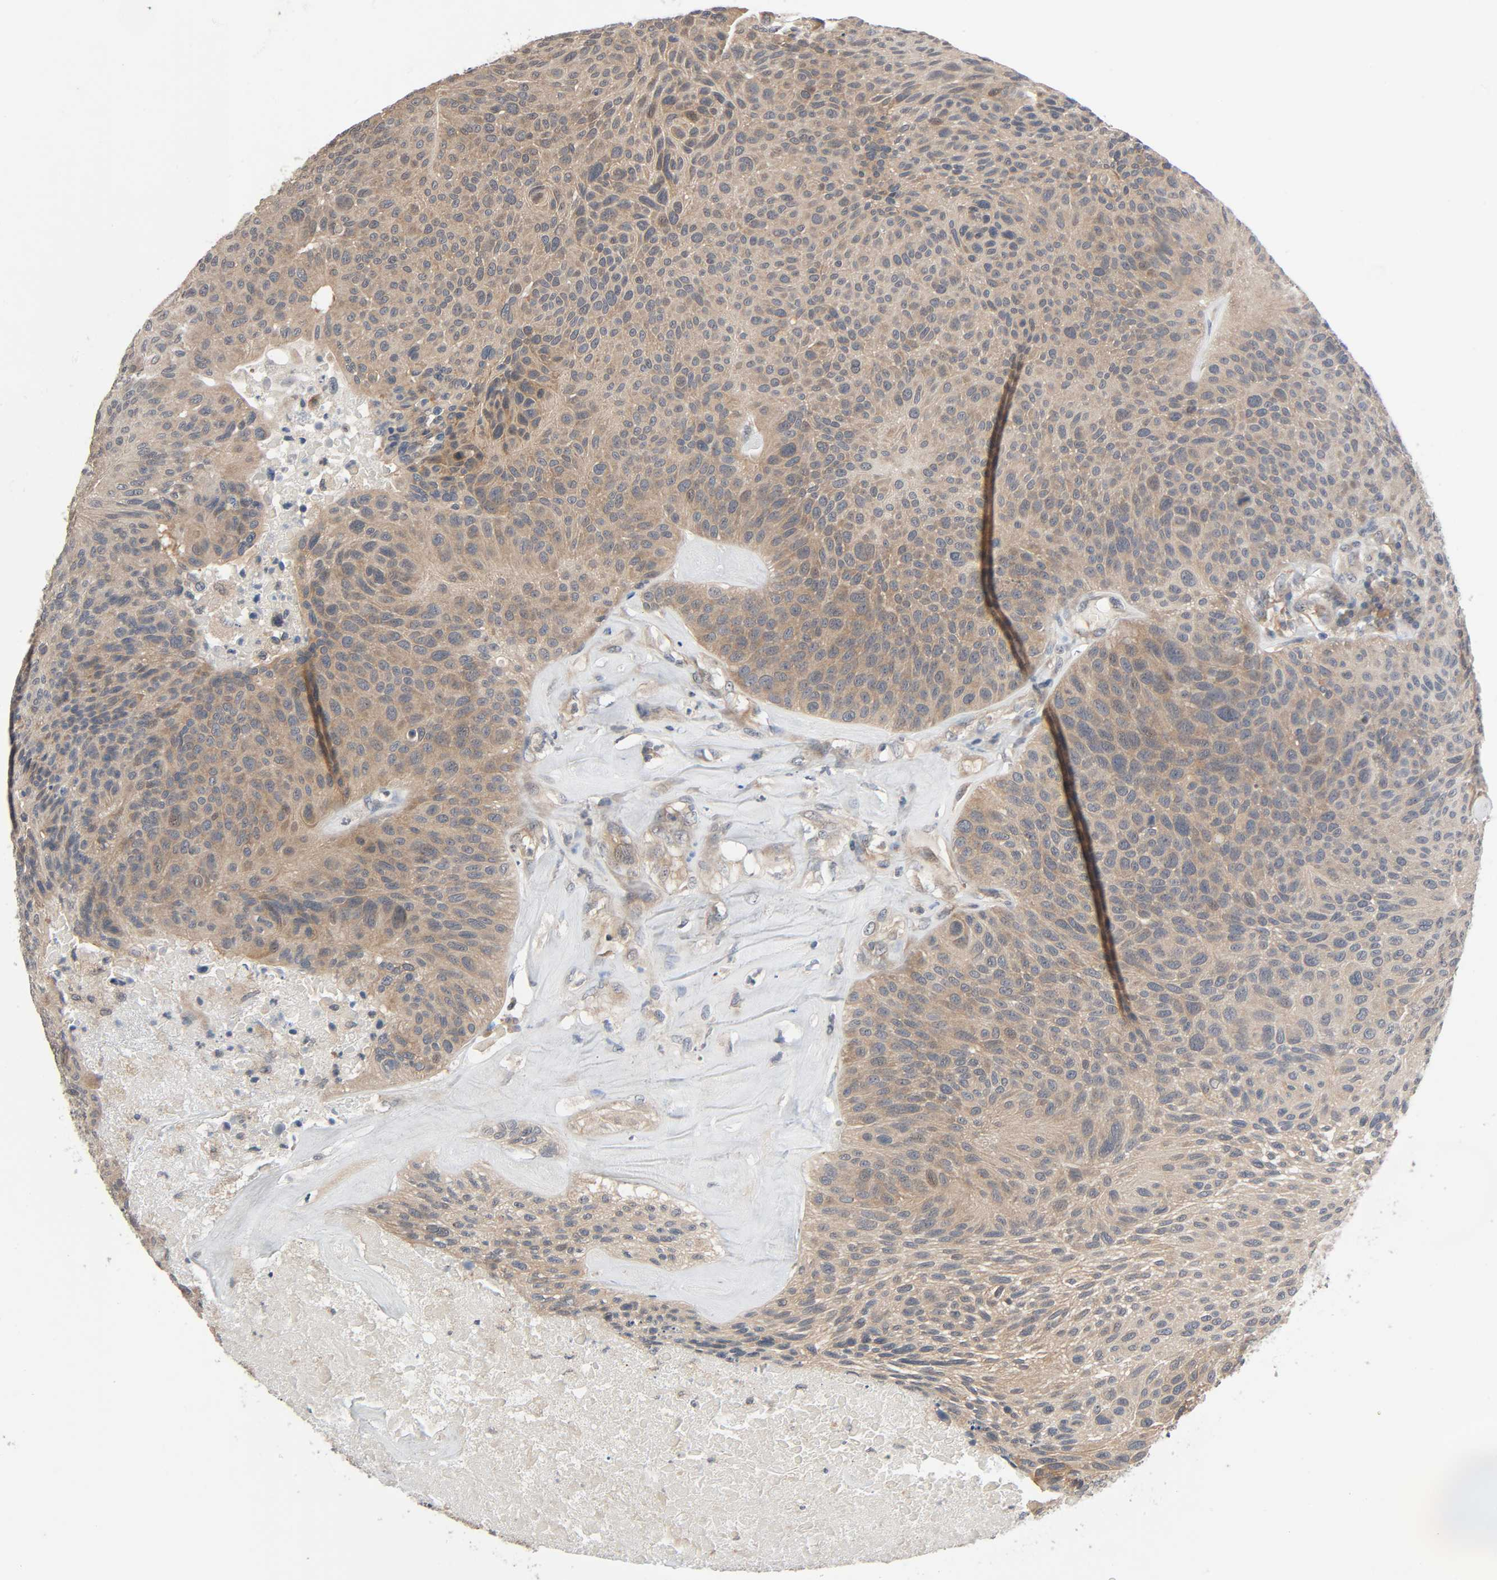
{"staining": {"intensity": "weak", "quantity": ">75%", "location": "cytoplasmic/membranous"}, "tissue": "urothelial cancer", "cell_type": "Tumor cells", "image_type": "cancer", "snomed": [{"axis": "morphology", "description": "Urothelial carcinoma, High grade"}, {"axis": "topography", "description": "Urinary bladder"}], "caption": "An image of high-grade urothelial carcinoma stained for a protein exhibits weak cytoplasmic/membranous brown staining in tumor cells.", "gene": "PPP2R1B", "patient": {"sex": "male", "age": 66}}